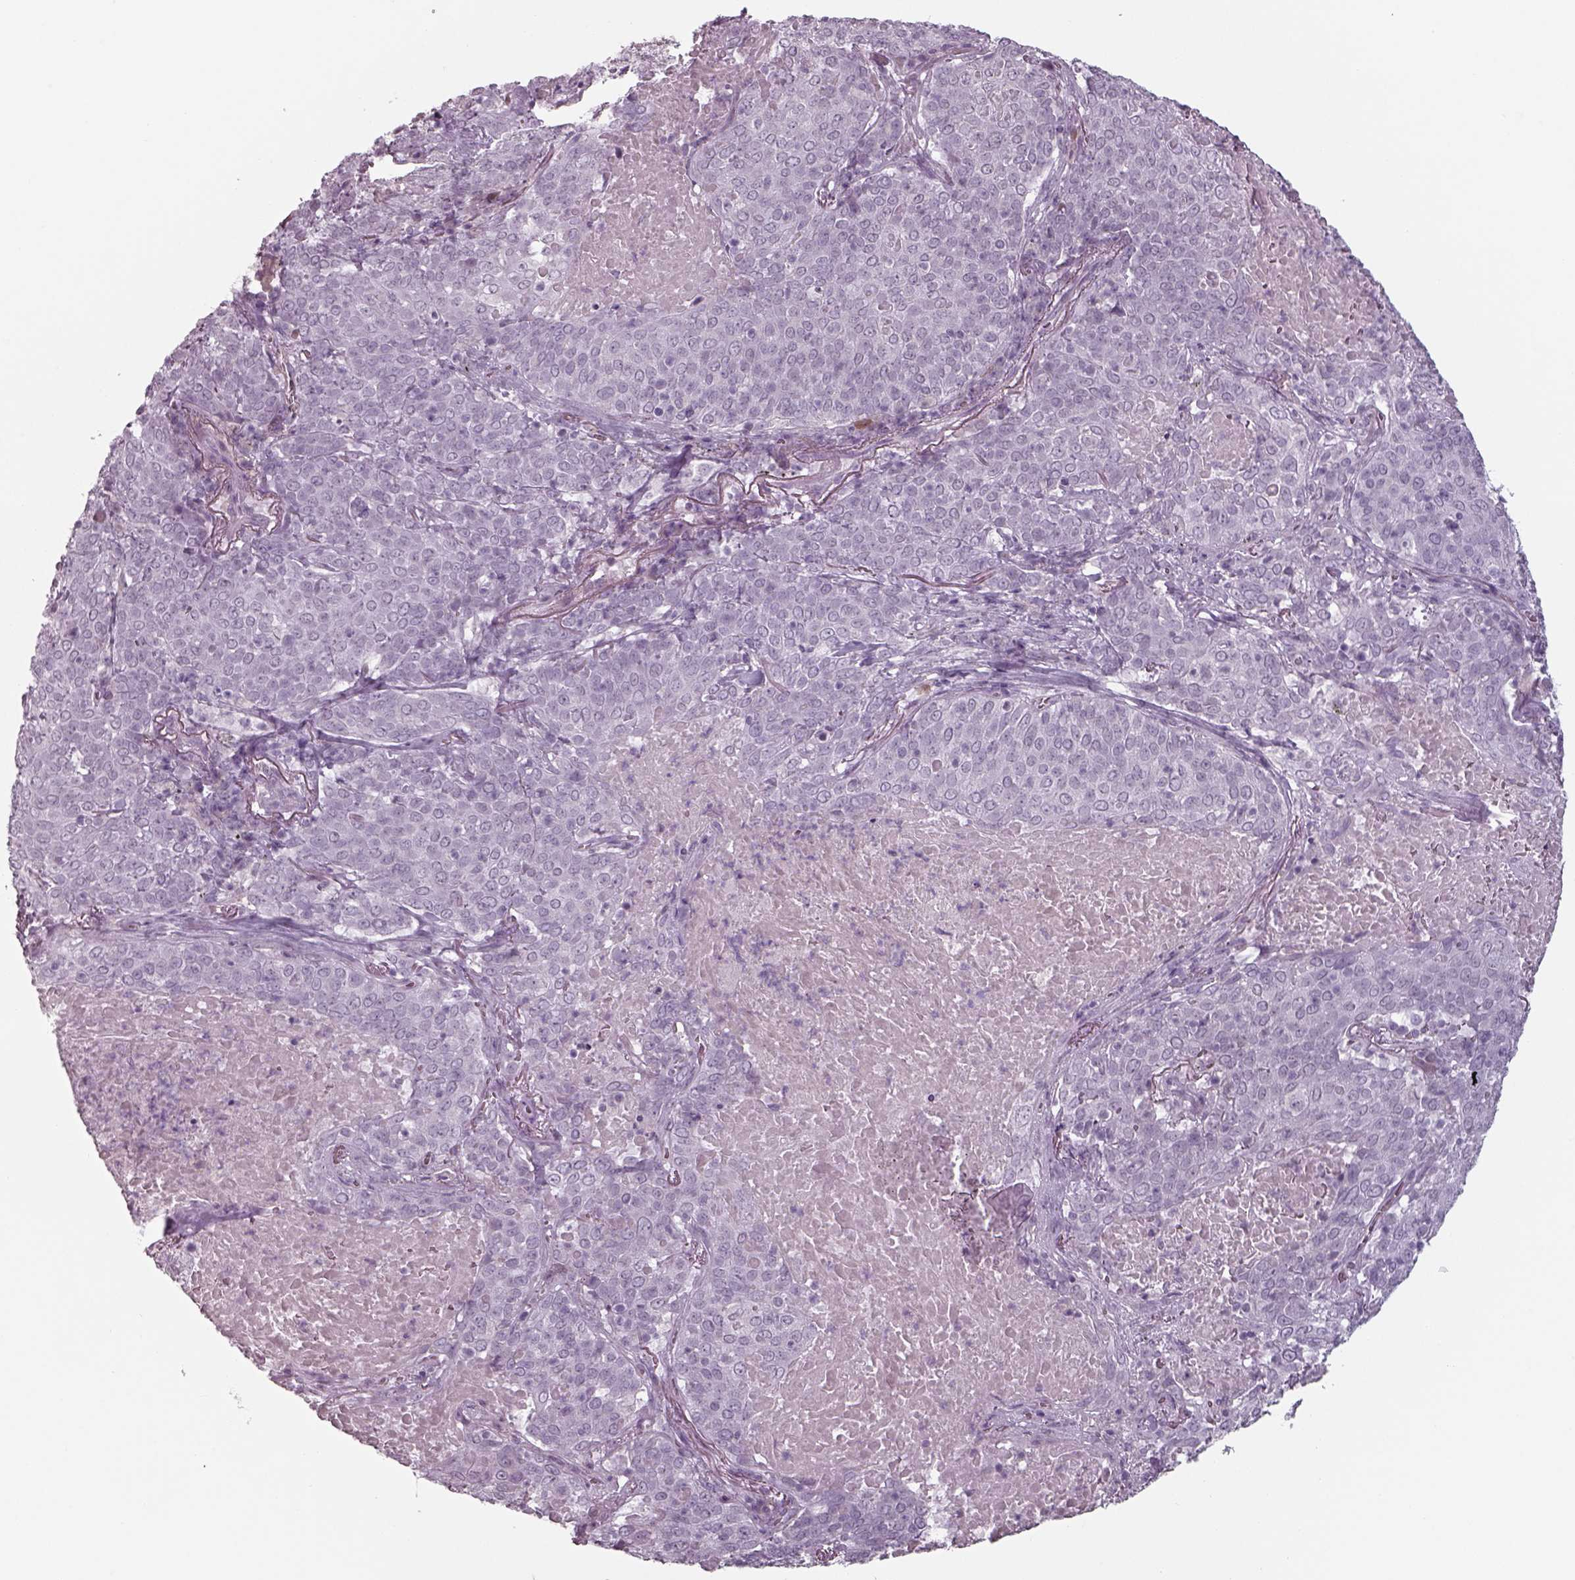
{"staining": {"intensity": "negative", "quantity": "none", "location": "none"}, "tissue": "lung cancer", "cell_type": "Tumor cells", "image_type": "cancer", "snomed": [{"axis": "morphology", "description": "Squamous cell carcinoma, NOS"}, {"axis": "topography", "description": "Lung"}], "caption": "An immunohistochemistry (IHC) photomicrograph of lung cancer (squamous cell carcinoma) is shown. There is no staining in tumor cells of lung cancer (squamous cell carcinoma). (Stains: DAB (3,3'-diaminobenzidine) immunohistochemistry (IHC) with hematoxylin counter stain, Microscopy: brightfield microscopy at high magnification).", "gene": "SEPTIN14", "patient": {"sex": "male", "age": 82}}